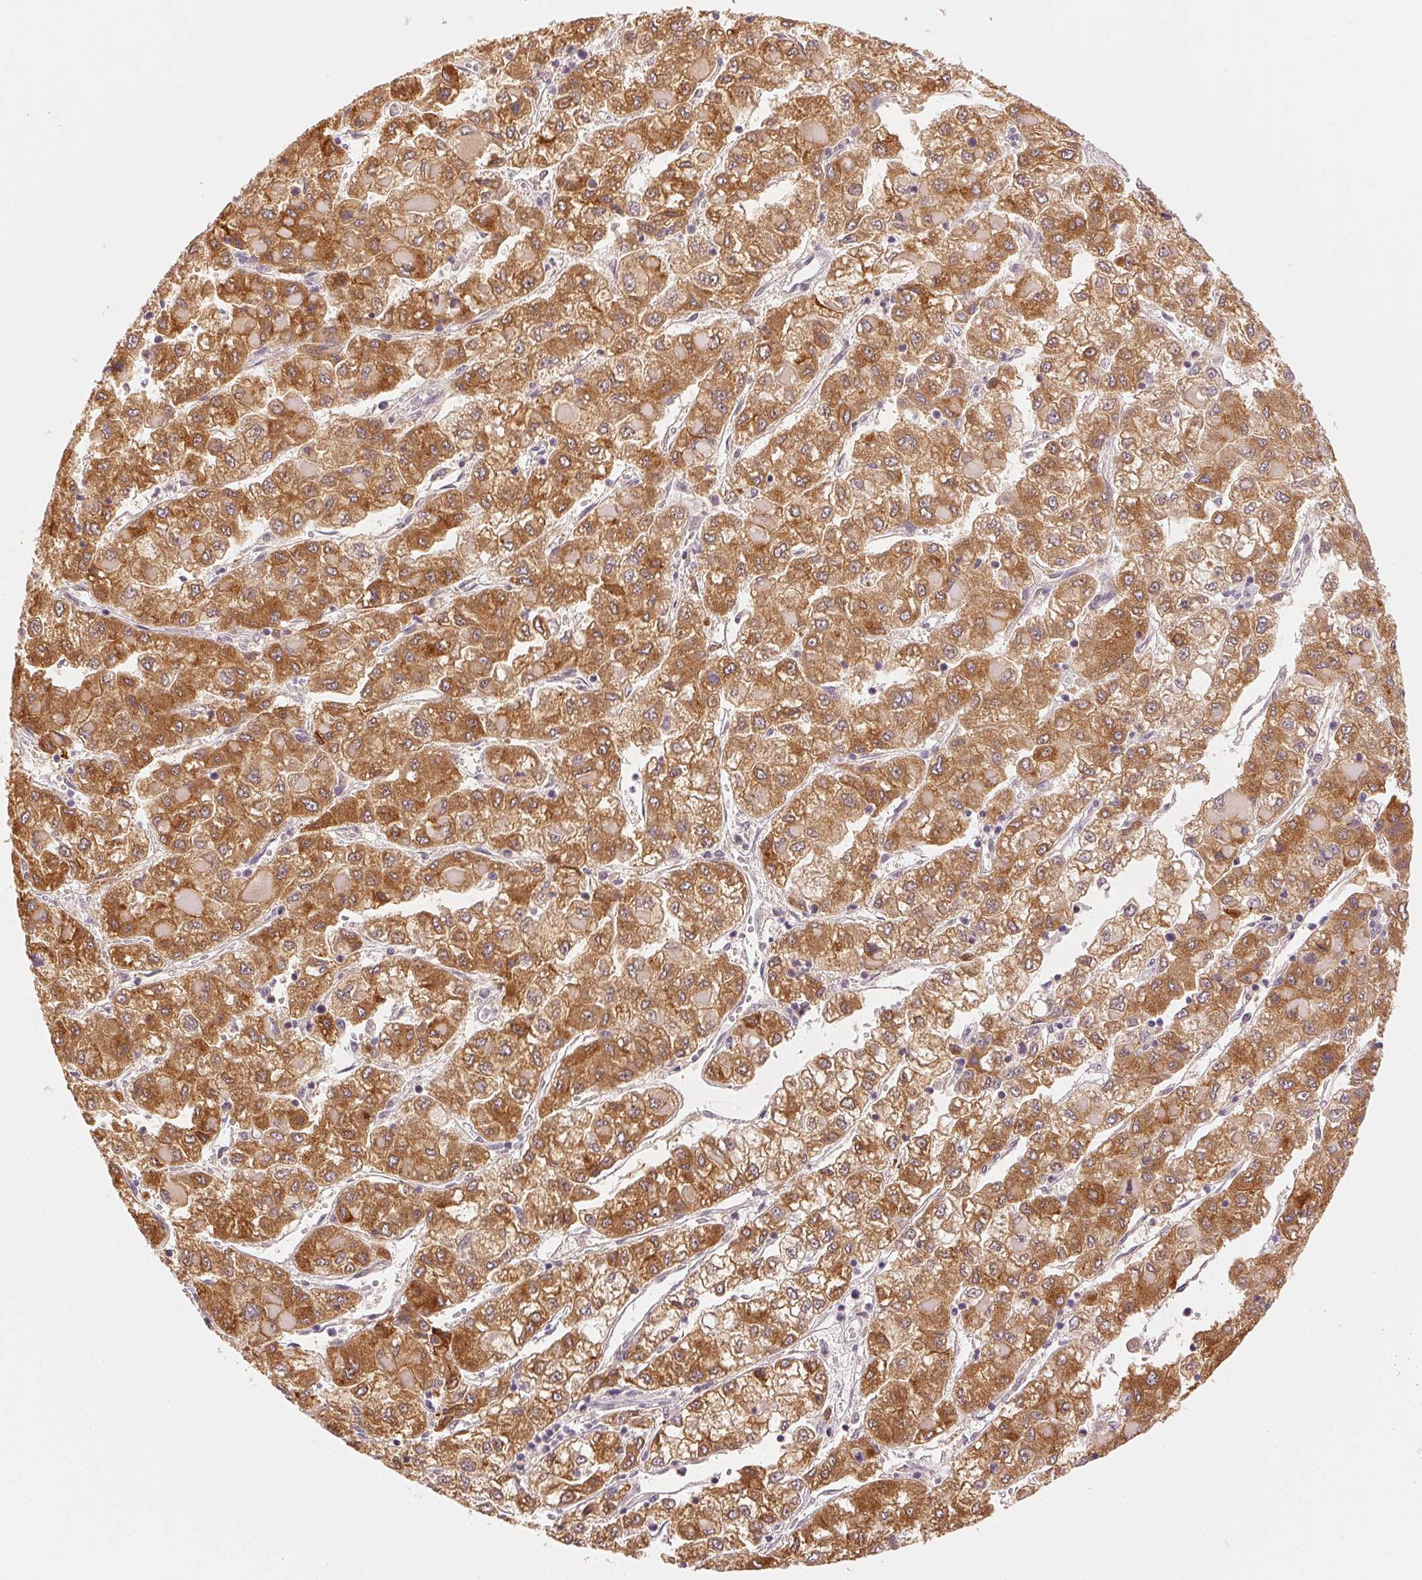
{"staining": {"intensity": "strong", "quantity": "25%-75%", "location": "cytoplasmic/membranous"}, "tissue": "liver cancer", "cell_type": "Tumor cells", "image_type": "cancer", "snomed": [{"axis": "morphology", "description": "Carcinoma, Hepatocellular, NOS"}, {"axis": "topography", "description": "Liver"}], "caption": "Immunohistochemical staining of liver cancer reveals high levels of strong cytoplasmic/membranous staining in about 25%-75% of tumor cells. Nuclei are stained in blue.", "gene": "MAP1LC3A", "patient": {"sex": "male", "age": 40}}